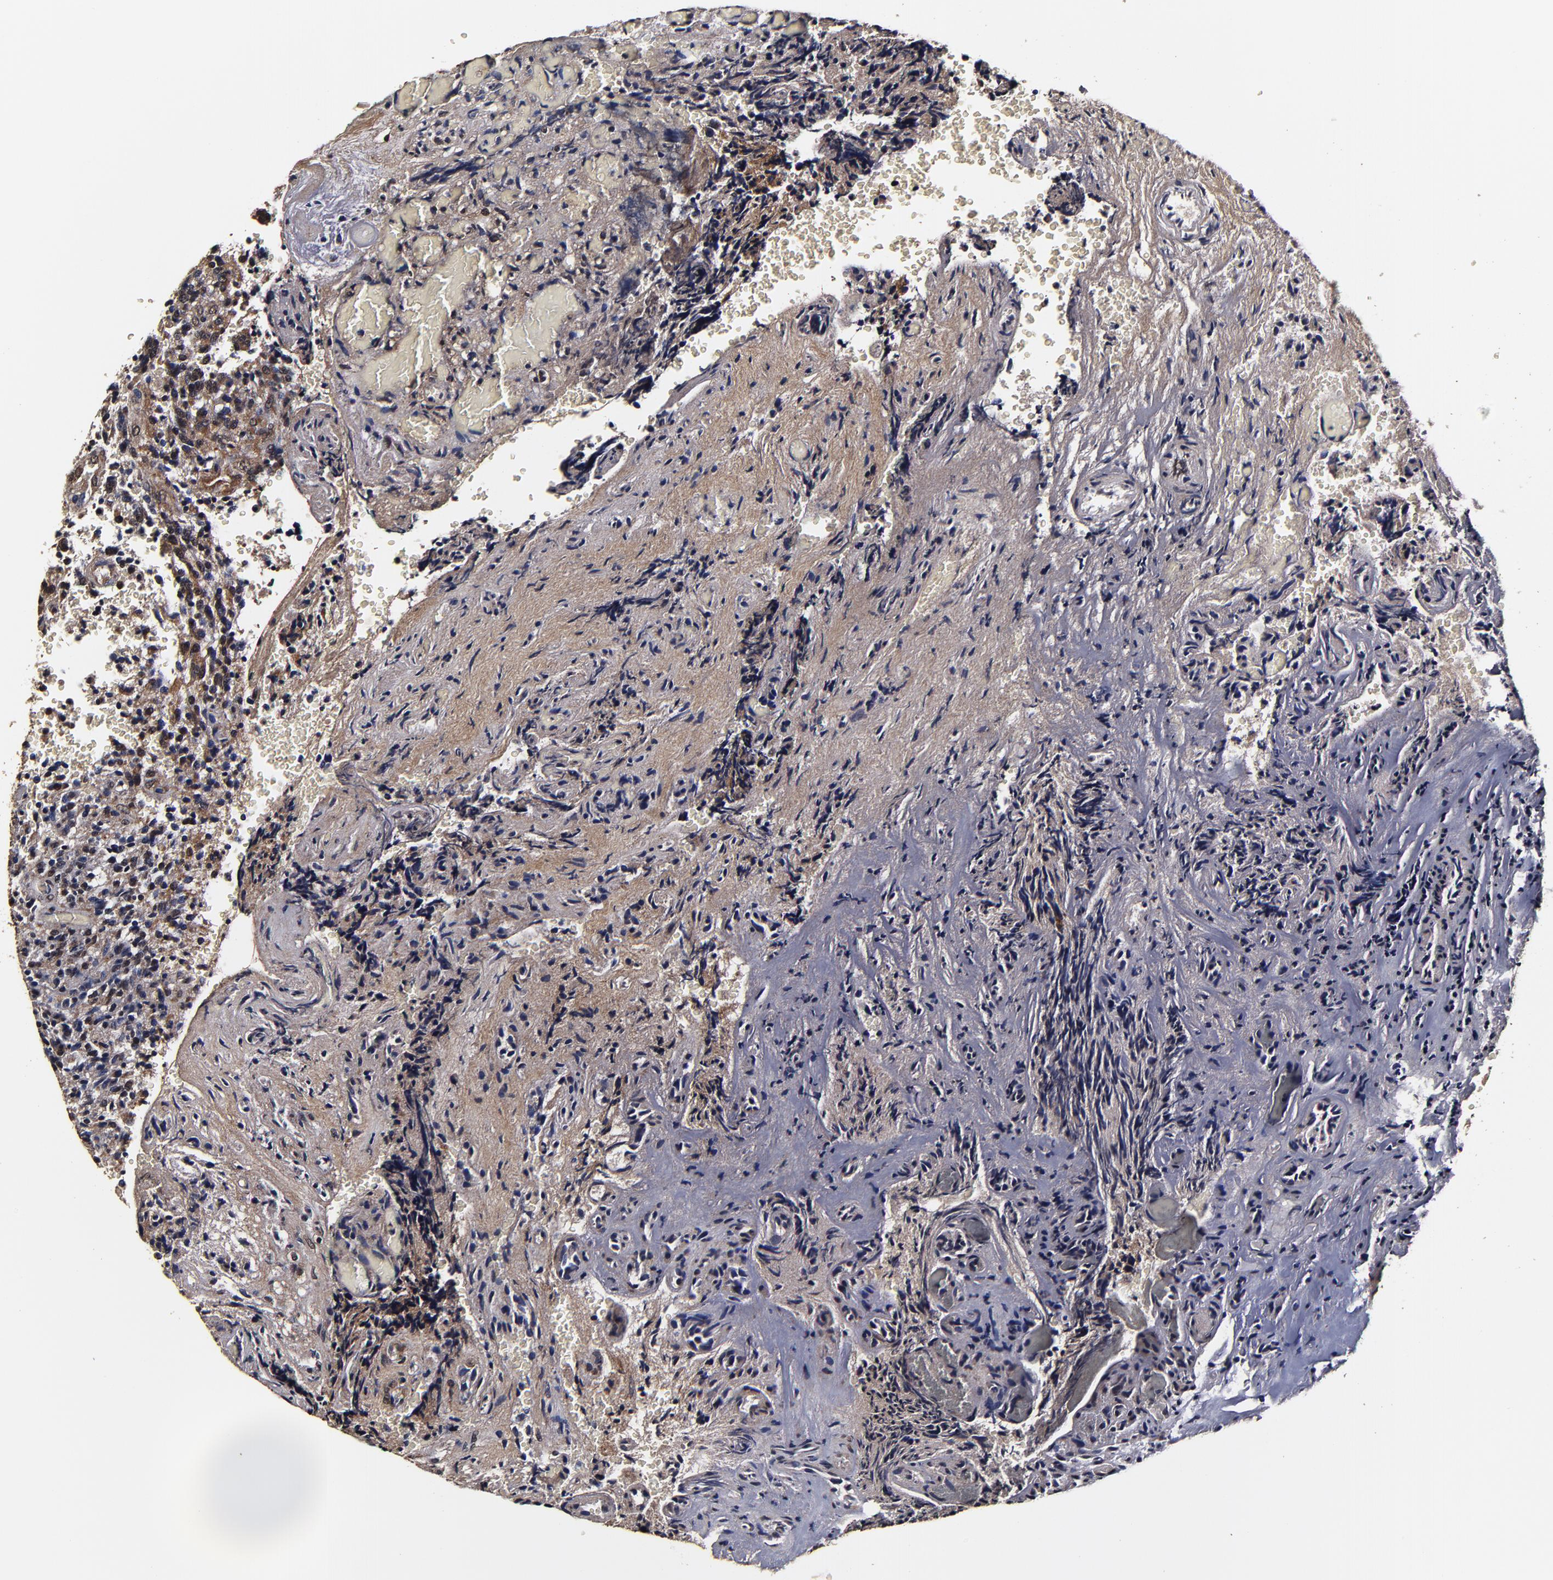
{"staining": {"intensity": "moderate", "quantity": ">75%", "location": "cytoplasmic/membranous"}, "tissue": "glioma", "cell_type": "Tumor cells", "image_type": "cancer", "snomed": [{"axis": "morphology", "description": "Normal tissue, NOS"}, {"axis": "morphology", "description": "Glioma, malignant, High grade"}, {"axis": "topography", "description": "Cerebral cortex"}], "caption": "A photomicrograph of human glioma stained for a protein shows moderate cytoplasmic/membranous brown staining in tumor cells.", "gene": "MMP15", "patient": {"sex": "male", "age": 56}}